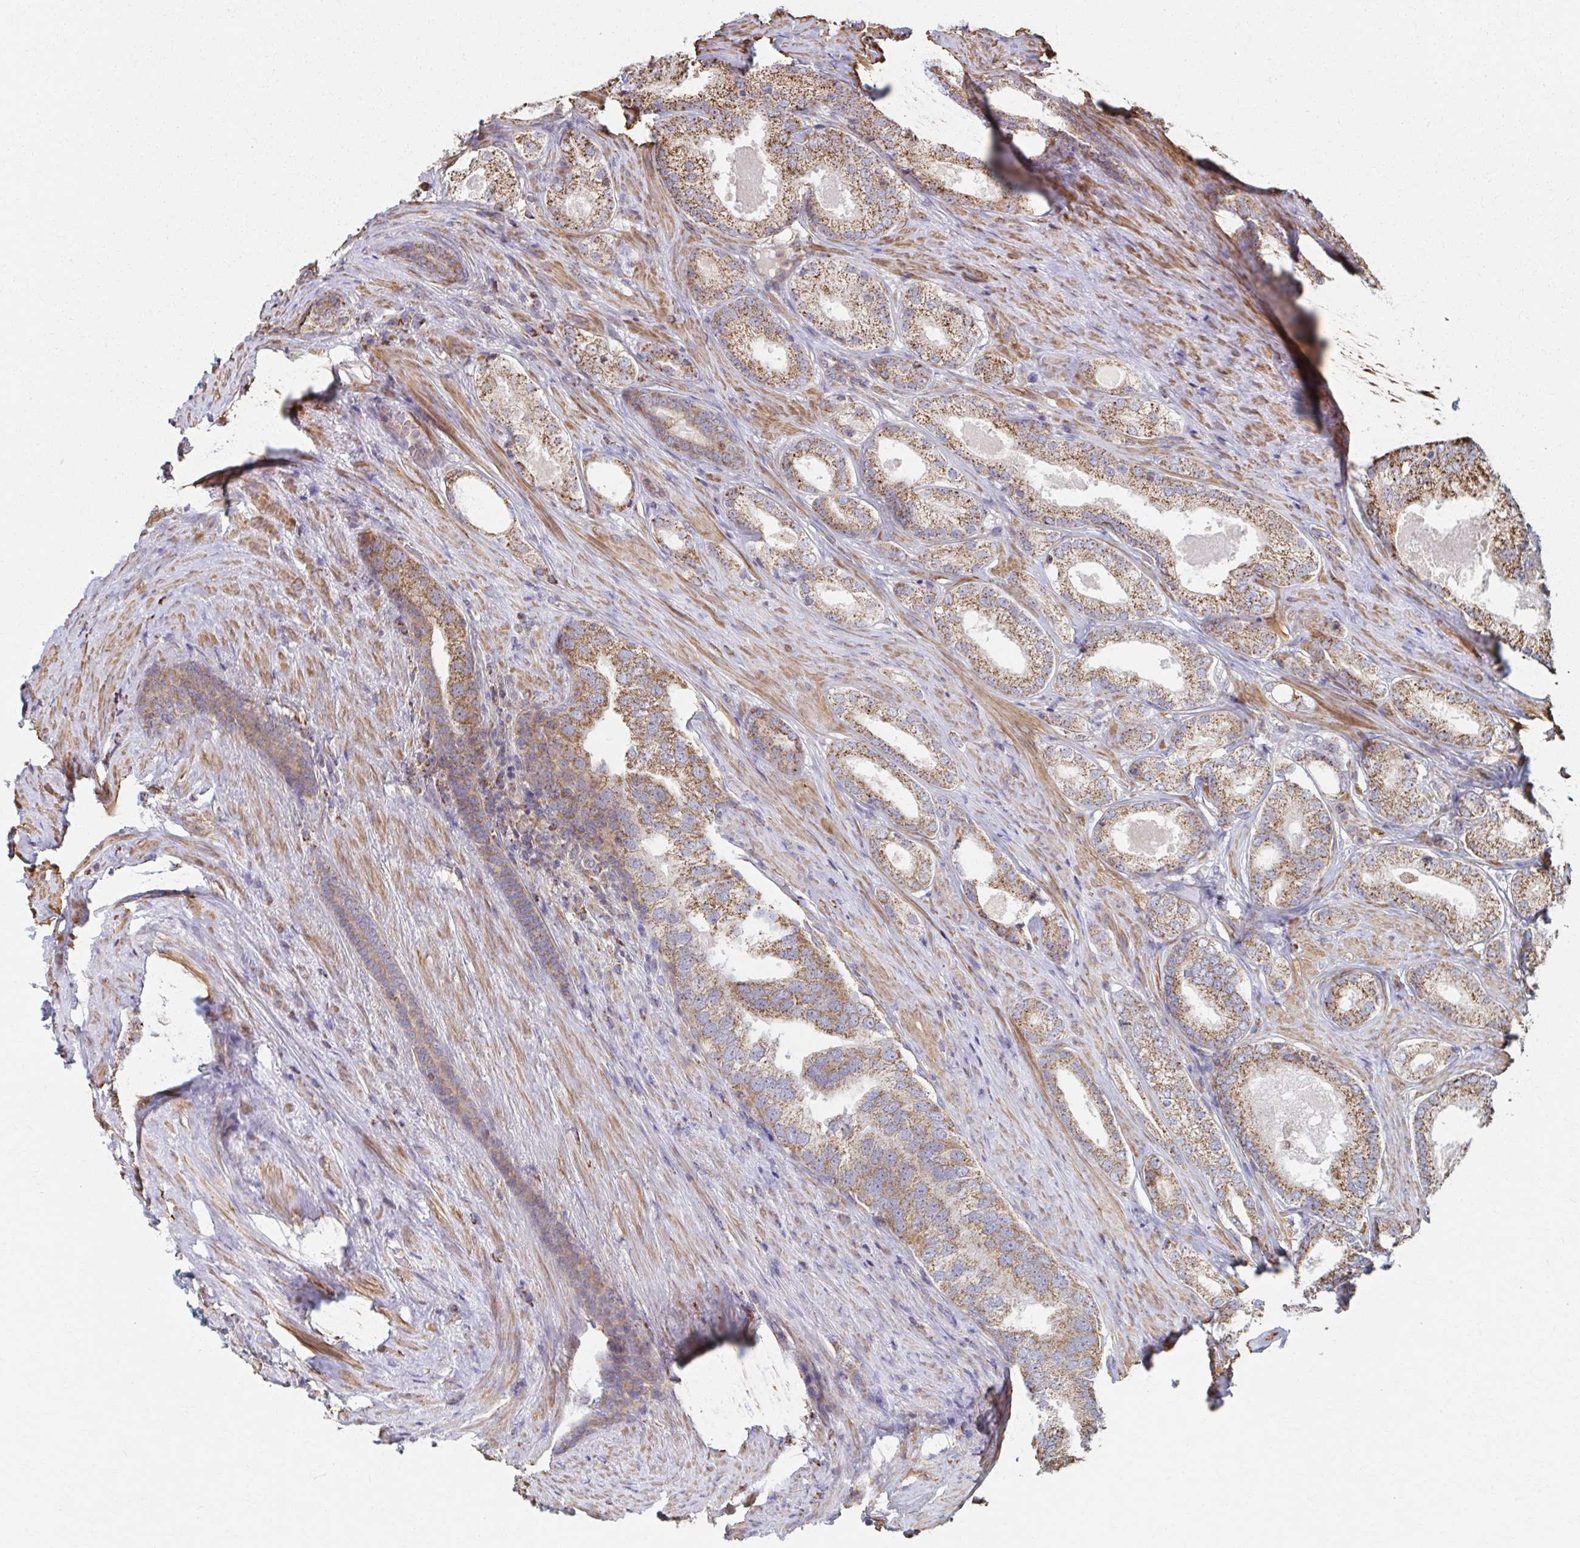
{"staining": {"intensity": "moderate", "quantity": ">75%", "location": "cytoplasmic/membranous"}, "tissue": "prostate cancer", "cell_type": "Tumor cells", "image_type": "cancer", "snomed": [{"axis": "morphology", "description": "Adenocarcinoma, NOS"}, {"axis": "morphology", "description": "Adenocarcinoma, Low grade"}, {"axis": "topography", "description": "Prostate"}], "caption": "The immunohistochemical stain shows moderate cytoplasmic/membranous positivity in tumor cells of prostate low-grade adenocarcinoma tissue. The staining was performed using DAB (3,3'-diaminobenzidine), with brown indicating positive protein expression. Nuclei are stained blue with hematoxylin.", "gene": "KLHL34", "patient": {"sex": "male", "age": 68}}